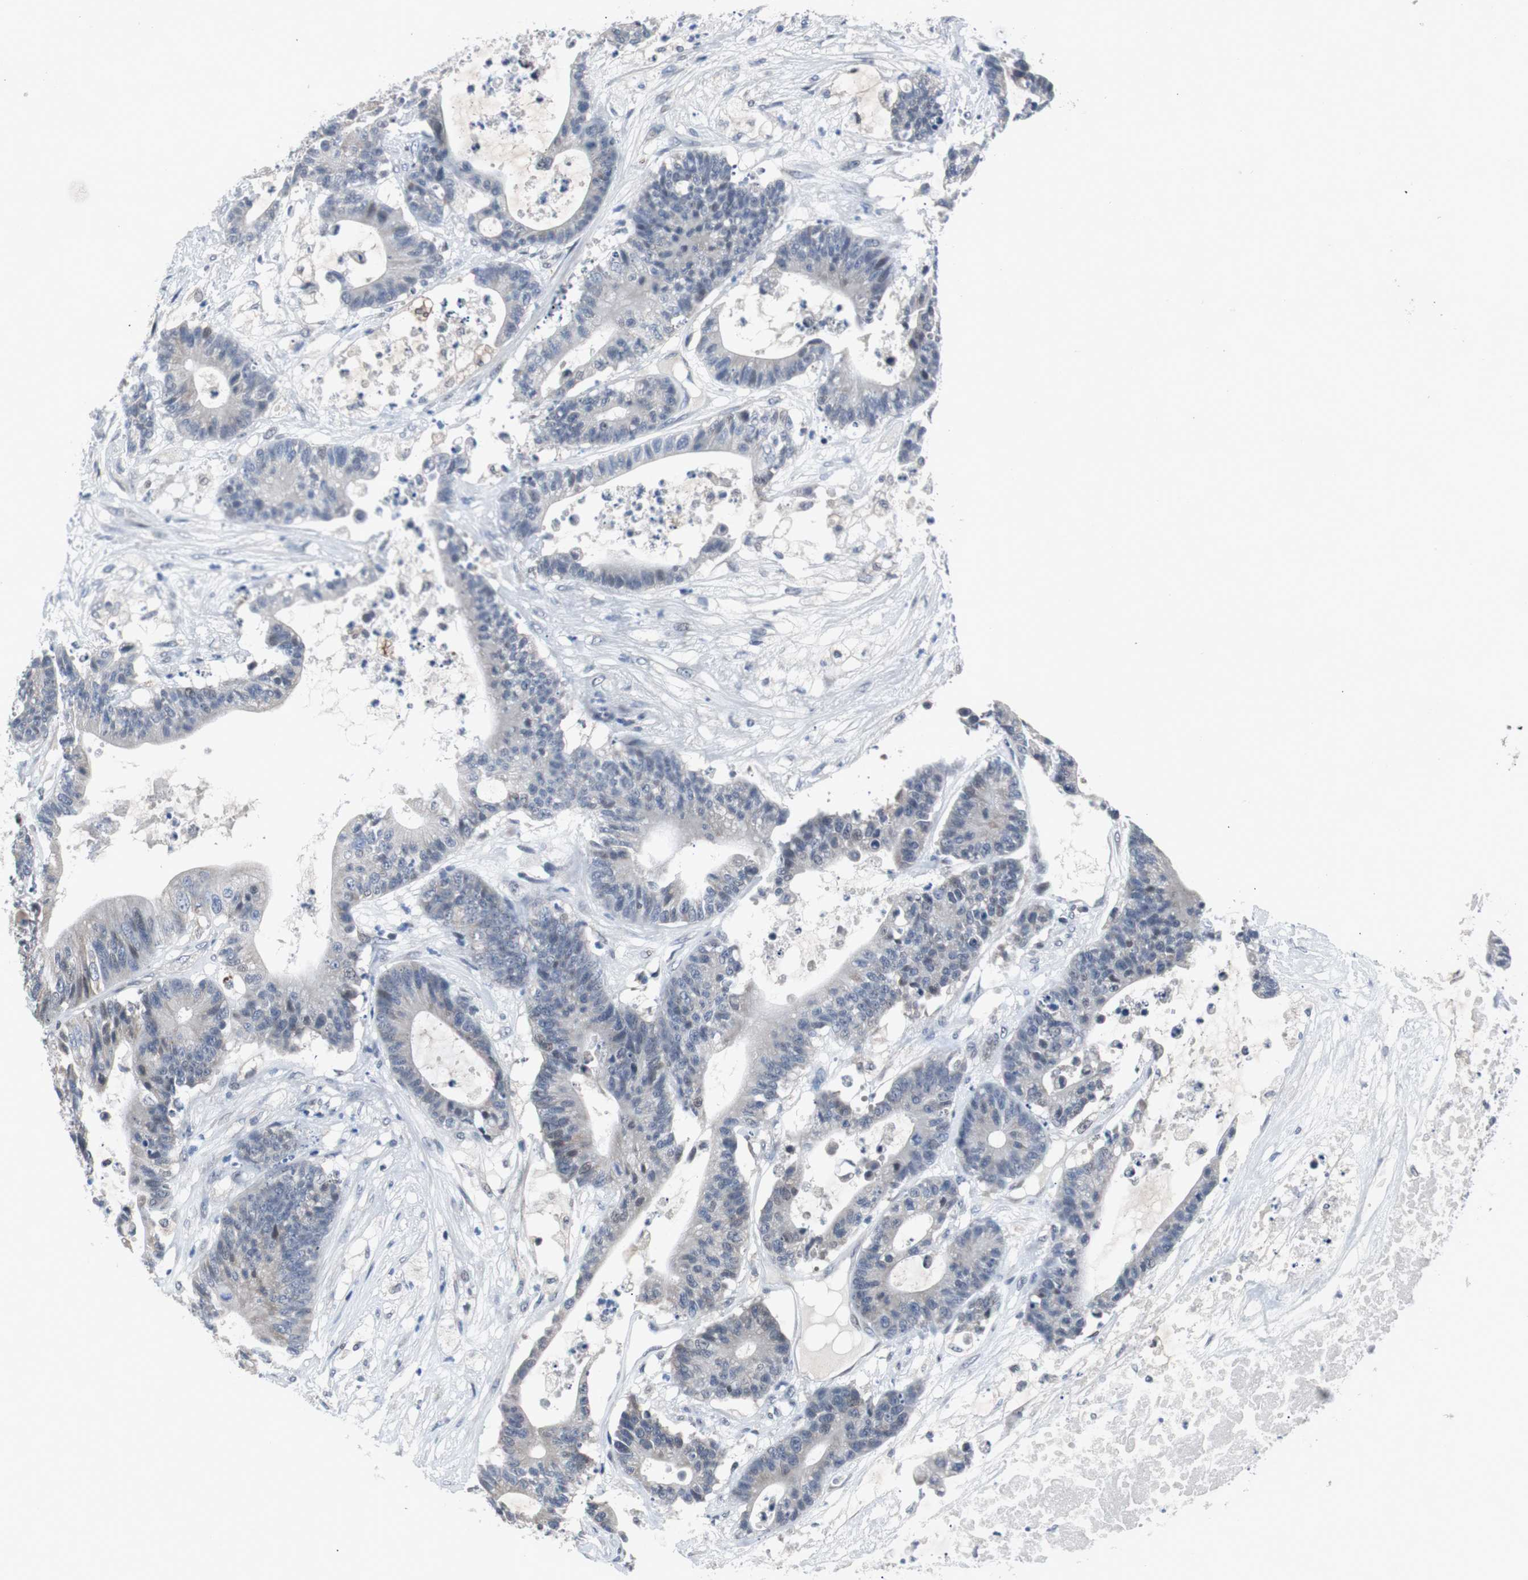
{"staining": {"intensity": "negative", "quantity": "none", "location": "none"}, "tissue": "colorectal cancer", "cell_type": "Tumor cells", "image_type": "cancer", "snomed": [{"axis": "morphology", "description": "Adenocarcinoma, NOS"}, {"axis": "topography", "description": "Colon"}], "caption": "Colorectal adenocarcinoma was stained to show a protein in brown. There is no significant expression in tumor cells.", "gene": "TP63", "patient": {"sex": "female", "age": 84}}